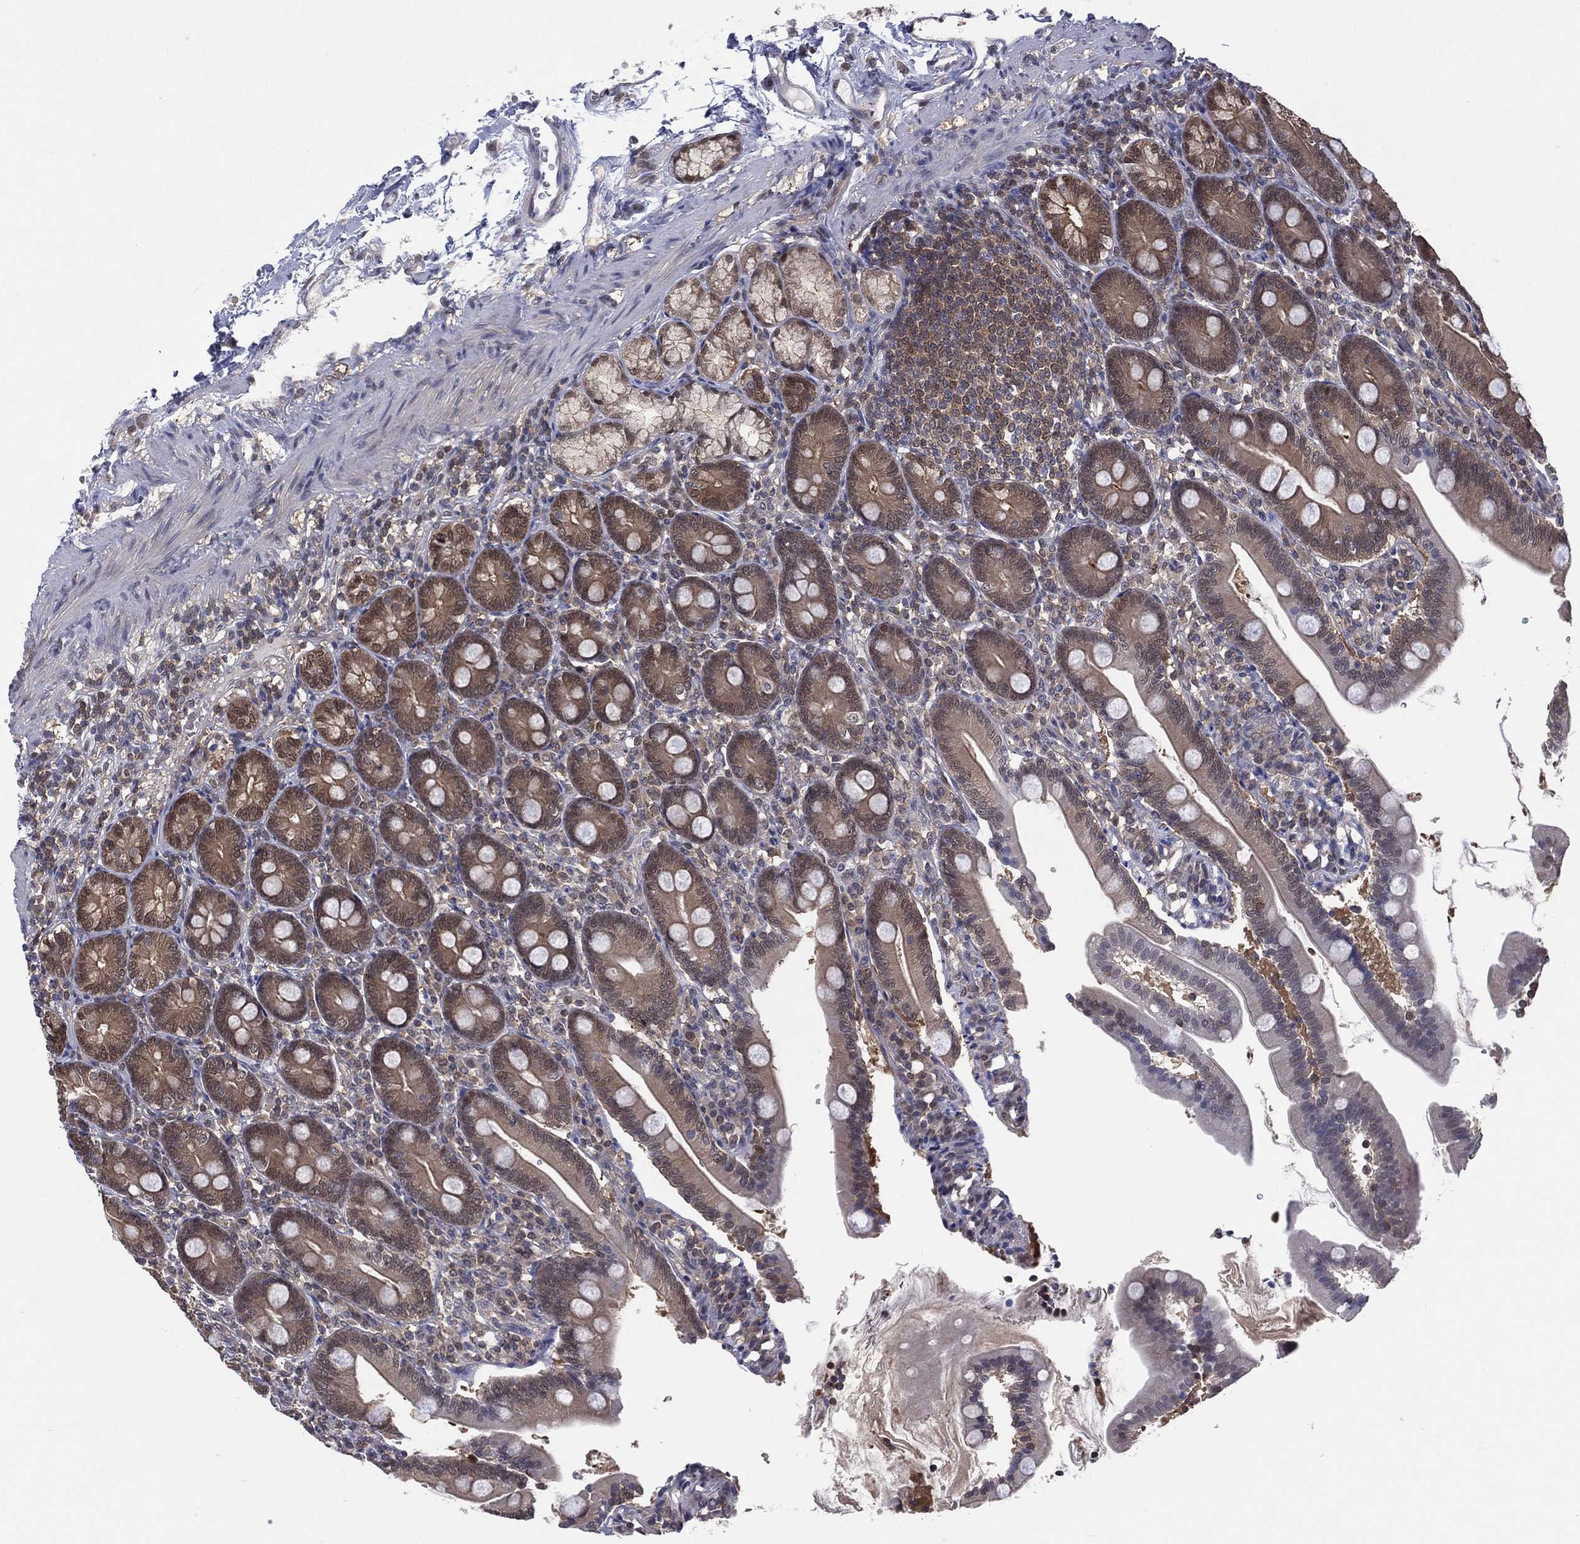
{"staining": {"intensity": "moderate", "quantity": "<25%", "location": "cytoplasmic/membranous"}, "tissue": "duodenum", "cell_type": "Glandular cells", "image_type": "normal", "snomed": [{"axis": "morphology", "description": "Normal tissue, NOS"}, {"axis": "topography", "description": "Duodenum"}], "caption": "Immunohistochemical staining of benign duodenum displays <25% levels of moderate cytoplasmic/membranous protein staining in about <25% of glandular cells. Nuclei are stained in blue.", "gene": "MTAP", "patient": {"sex": "female", "age": 67}}